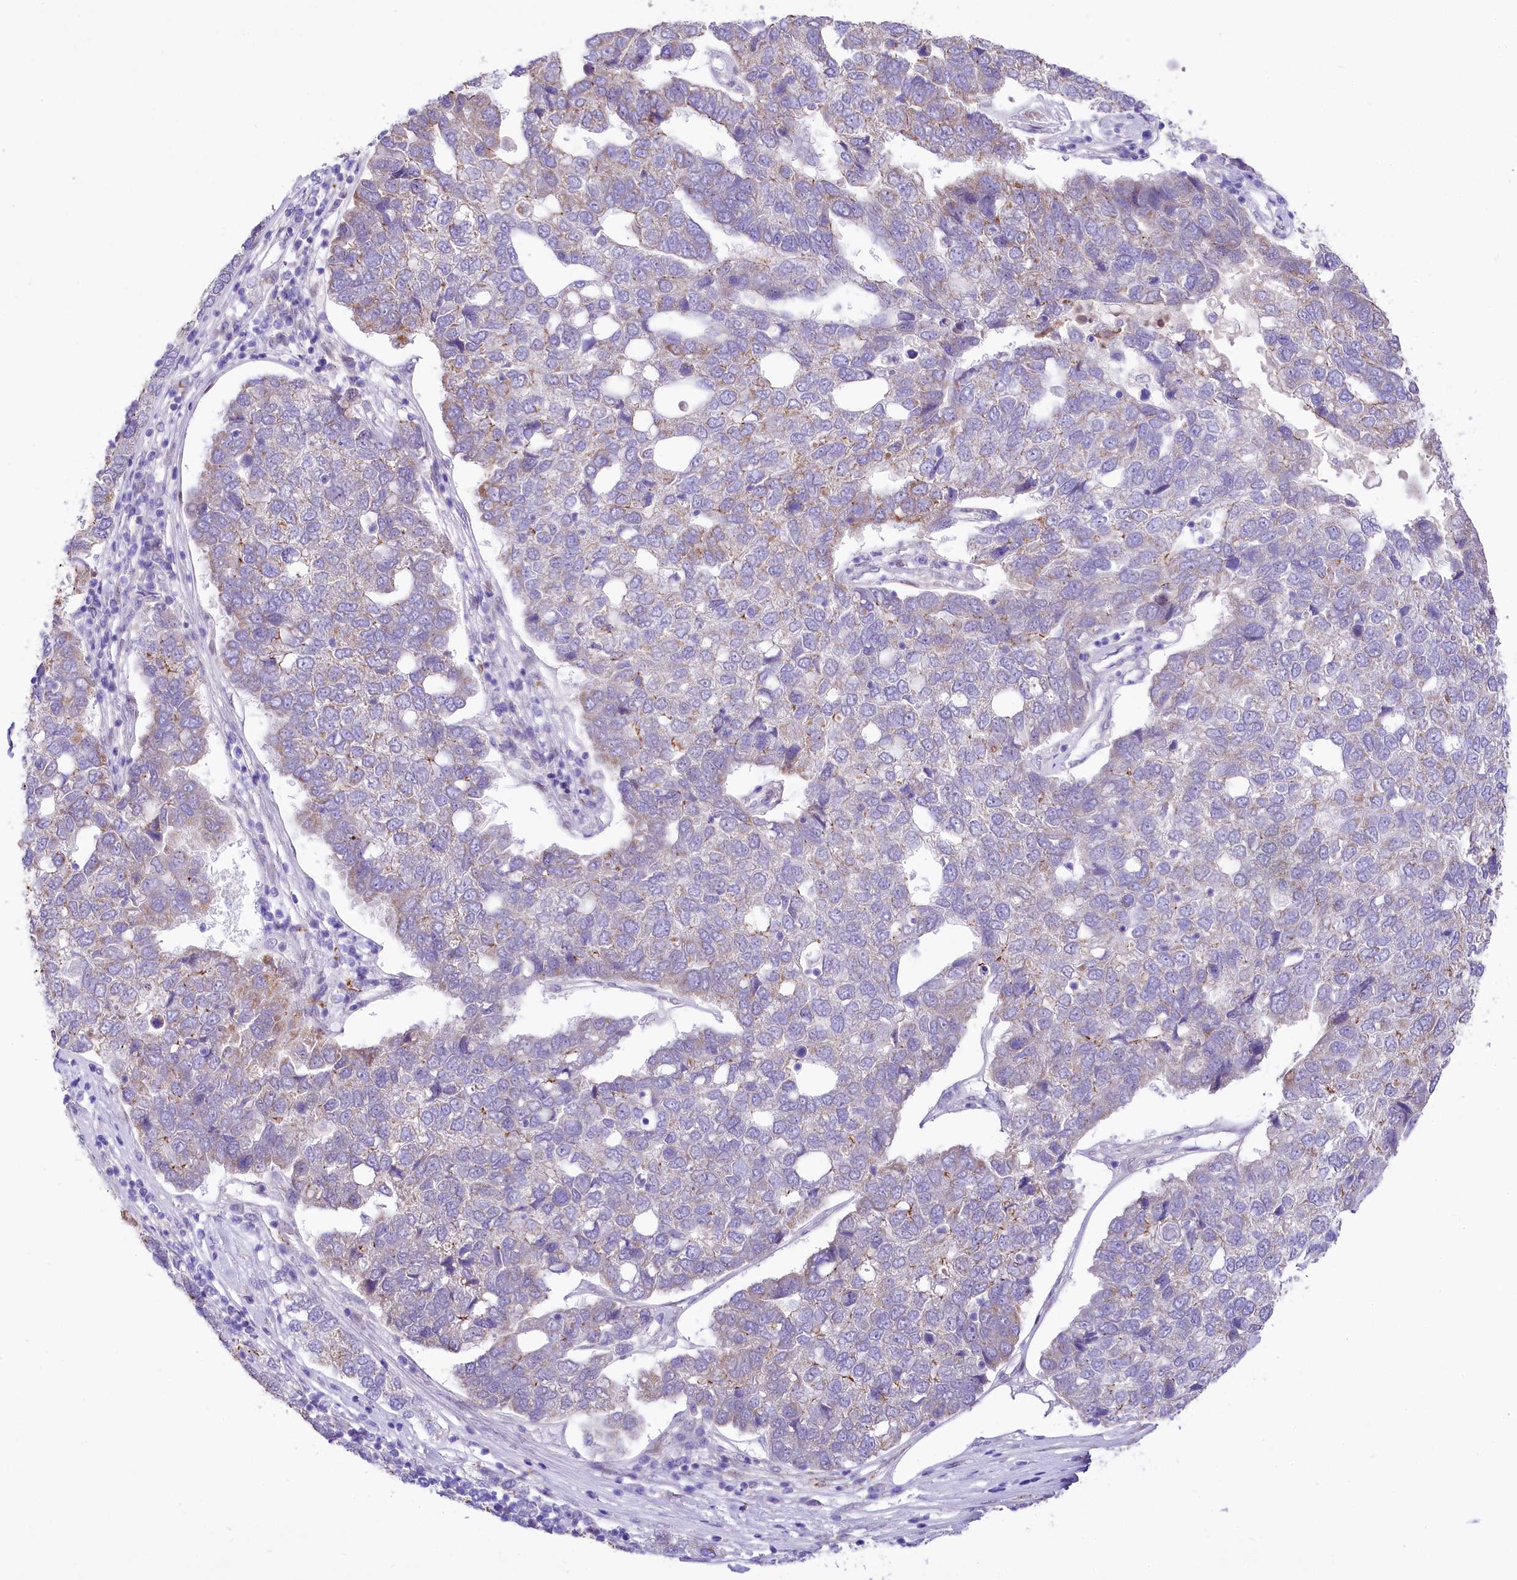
{"staining": {"intensity": "weak", "quantity": "<25%", "location": "cytoplasmic/membranous"}, "tissue": "pancreatic cancer", "cell_type": "Tumor cells", "image_type": "cancer", "snomed": [{"axis": "morphology", "description": "Adenocarcinoma, NOS"}, {"axis": "topography", "description": "Pancreas"}], "caption": "Adenocarcinoma (pancreatic) stained for a protein using immunohistochemistry demonstrates no positivity tumor cells.", "gene": "PPIP5K2", "patient": {"sex": "female", "age": 61}}